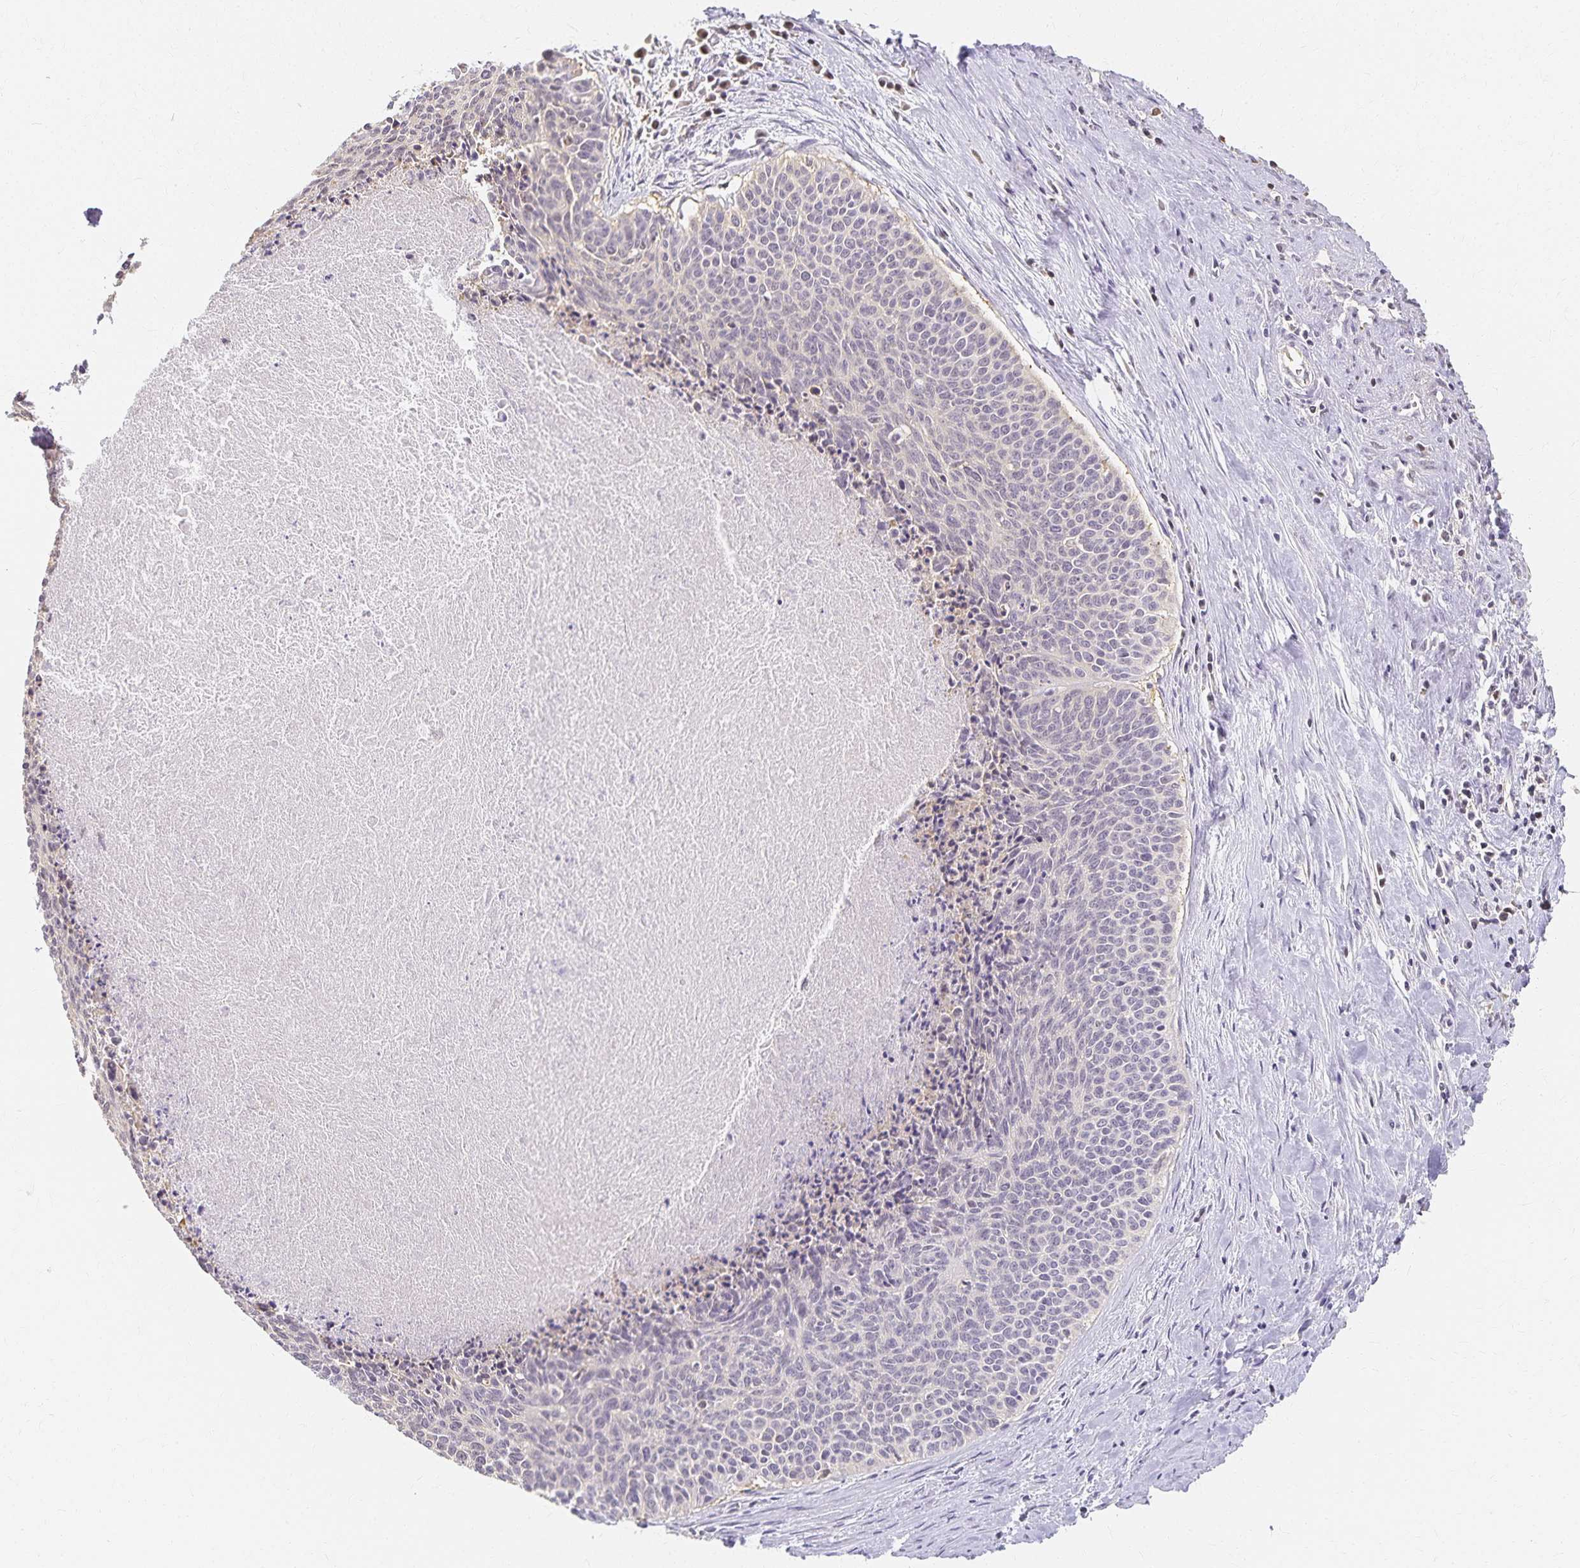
{"staining": {"intensity": "negative", "quantity": "none", "location": "none"}, "tissue": "cervical cancer", "cell_type": "Tumor cells", "image_type": "cancer", "snomed": [{"axis": "morphology", "description": "Squamous cell carcinoma, NOS"}, {"axis": "topography", "description": "Cervix"}], "caption": "This is an immunohistochemistry histopathology image of cervical cancer. There is no staining in tumor cells.", "gene": "AZGP1", "patient": {"sex": "female", "age": 55}}